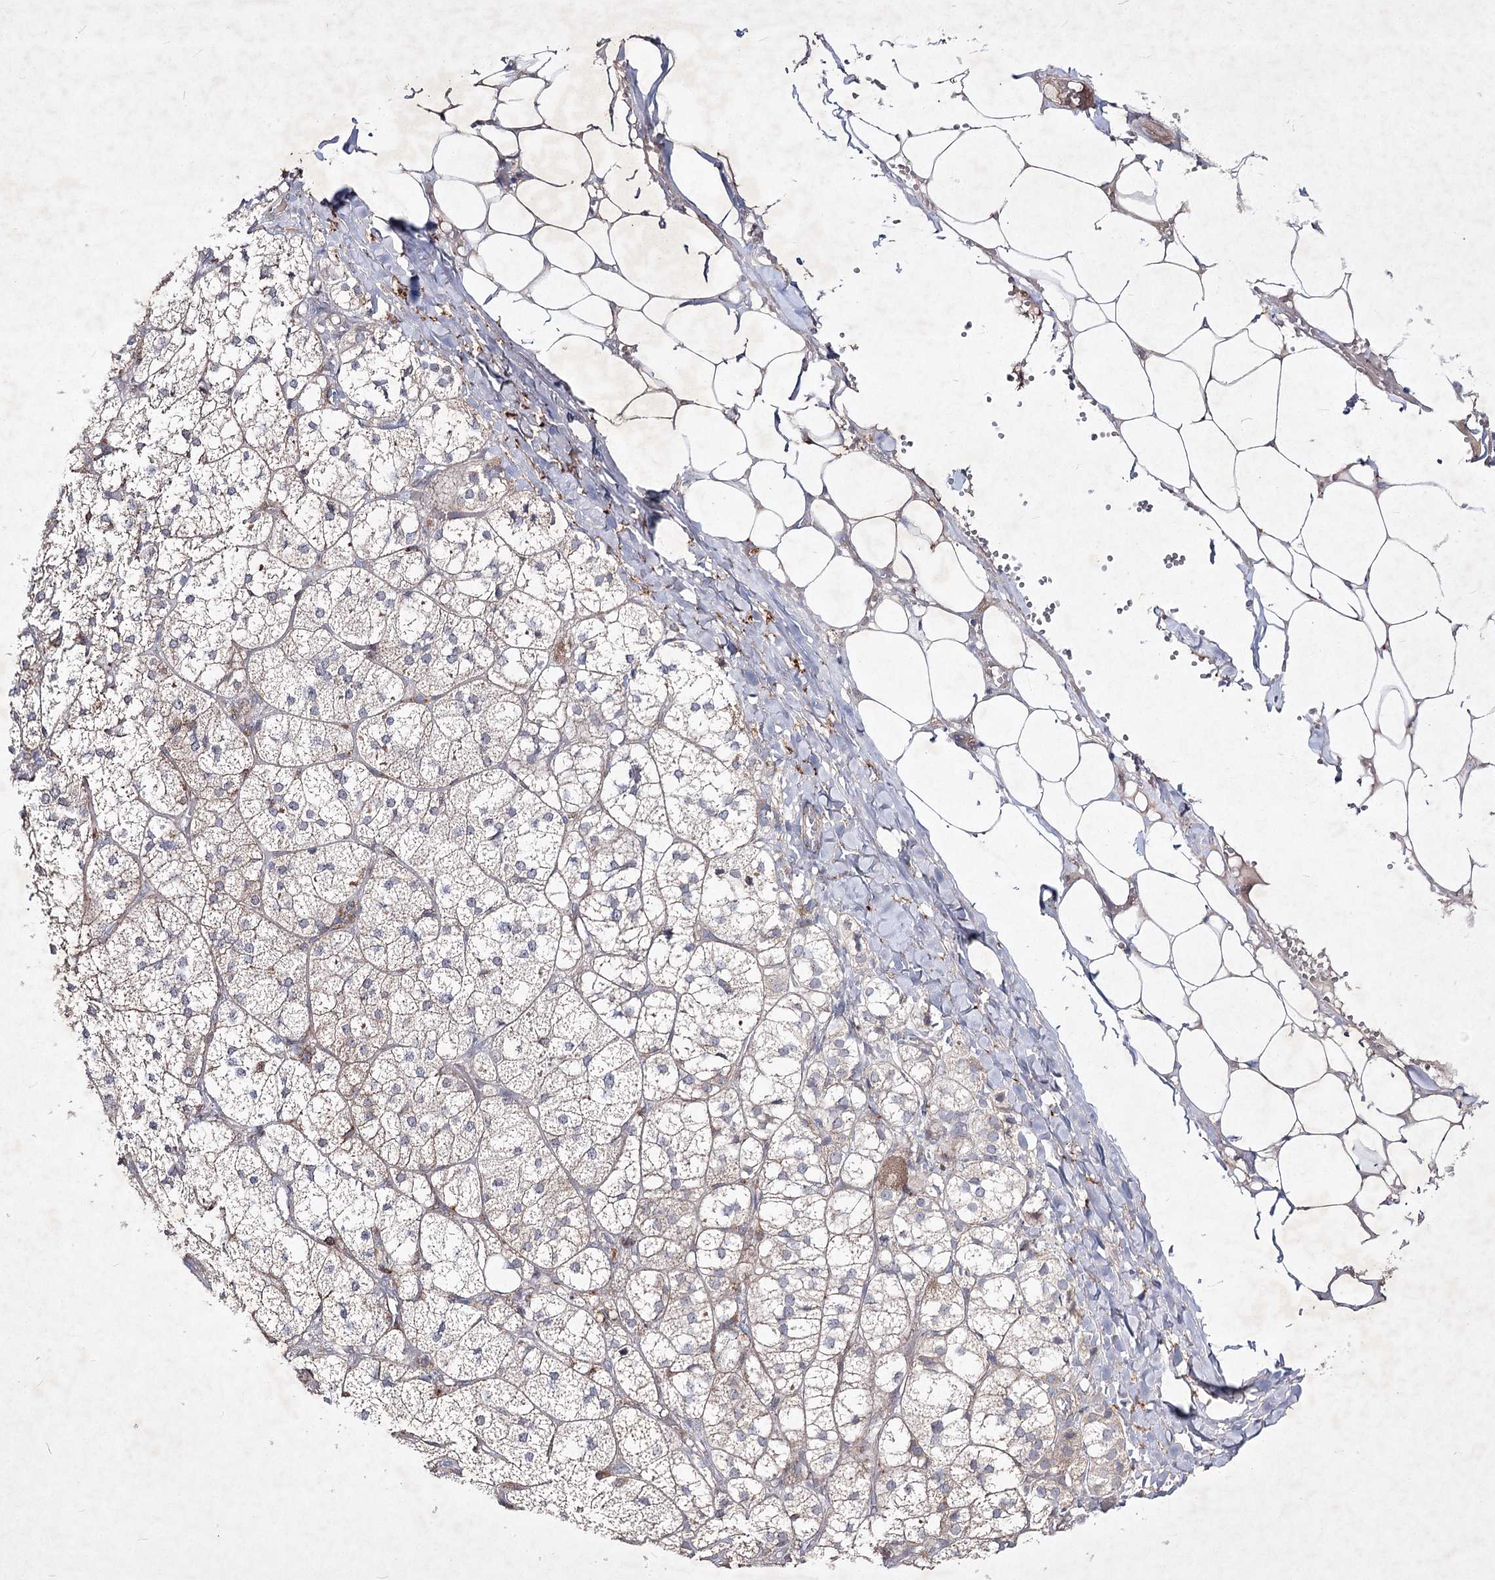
{"staining": {"intensity": "weak", "quantity": "25%-75%", "location": "cytoplasmic/membranous"}, "tissue": "adrenal gland", "cell_type": "Glandular cells", "image_type": "normal", "snomed": [{"axis": "morphology", "description": "Normal tissue, NOS"}, {"axis": "topography", "description": "Adrenal gland"}], "caption": "IHC micrograph of benign adrenal gland: adrenal gland stained using IHC displays low levels of weak protein expression localized specifically in the cytoplasmic/membranous of glandular cells, appearing as a cytoplasmic/membranous brown color.", "gene": "CIB2", "patient": {"sex": "female", "age": 61}}